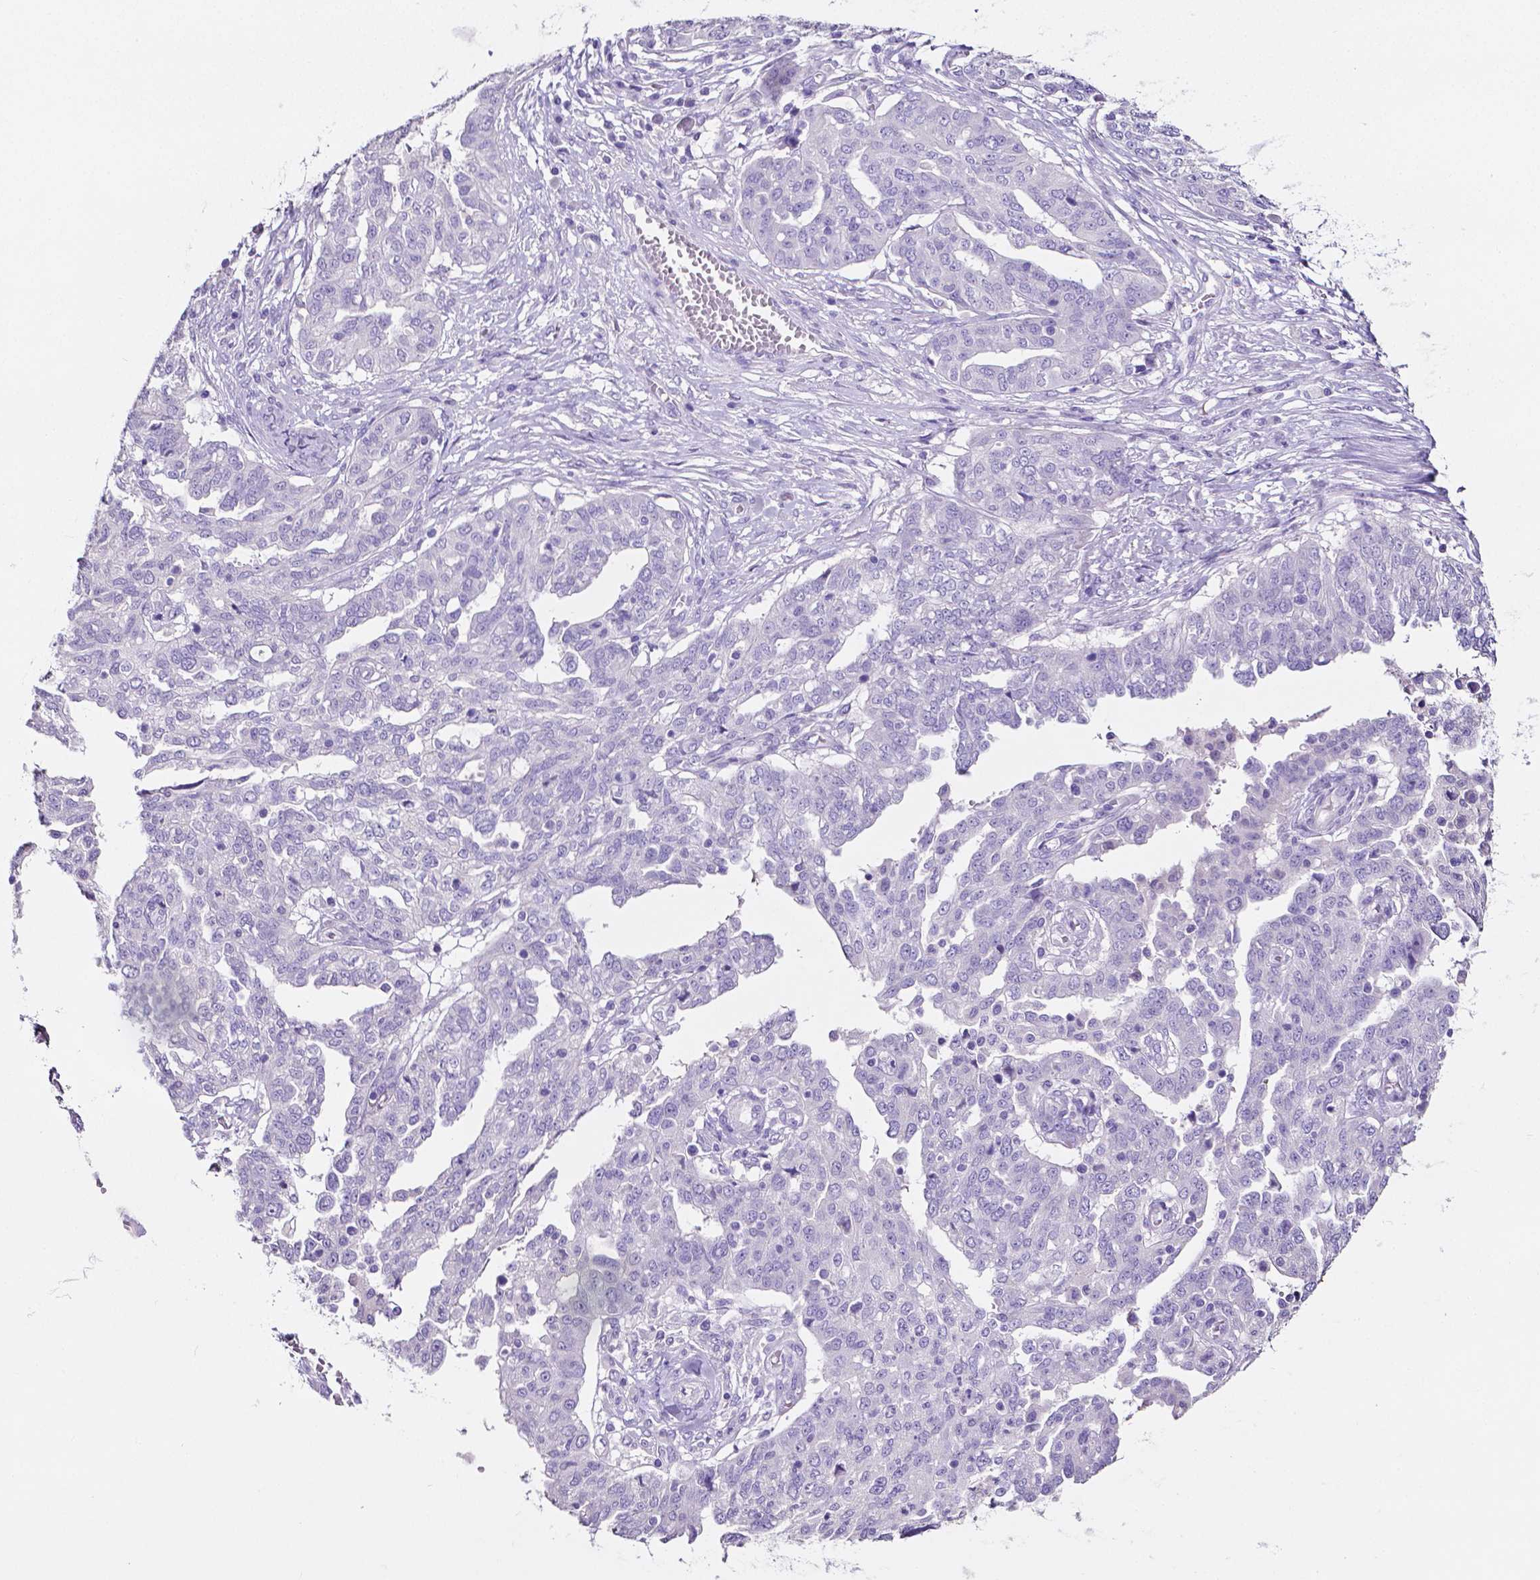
{"staining": {"intensity": "negative", "quantity": "none", "location": "none"}, "tissue": "ovarian cancer", "cell_type": "Tumor cells", "image_type": "cancer", "snomed": [{"axis": "morphology", "description": "Cystadenocarcinoma, serous, NOS"}, {"axis": "topography", "description": "Ovary"}], "caption": "Human ovarian cancer (serous cystadenocarcinoma) stained for a protein using IHC shows no expression in tumor cells.", "gene": "SLC22A2", "patient": {"sex": "female", "age": 67}}